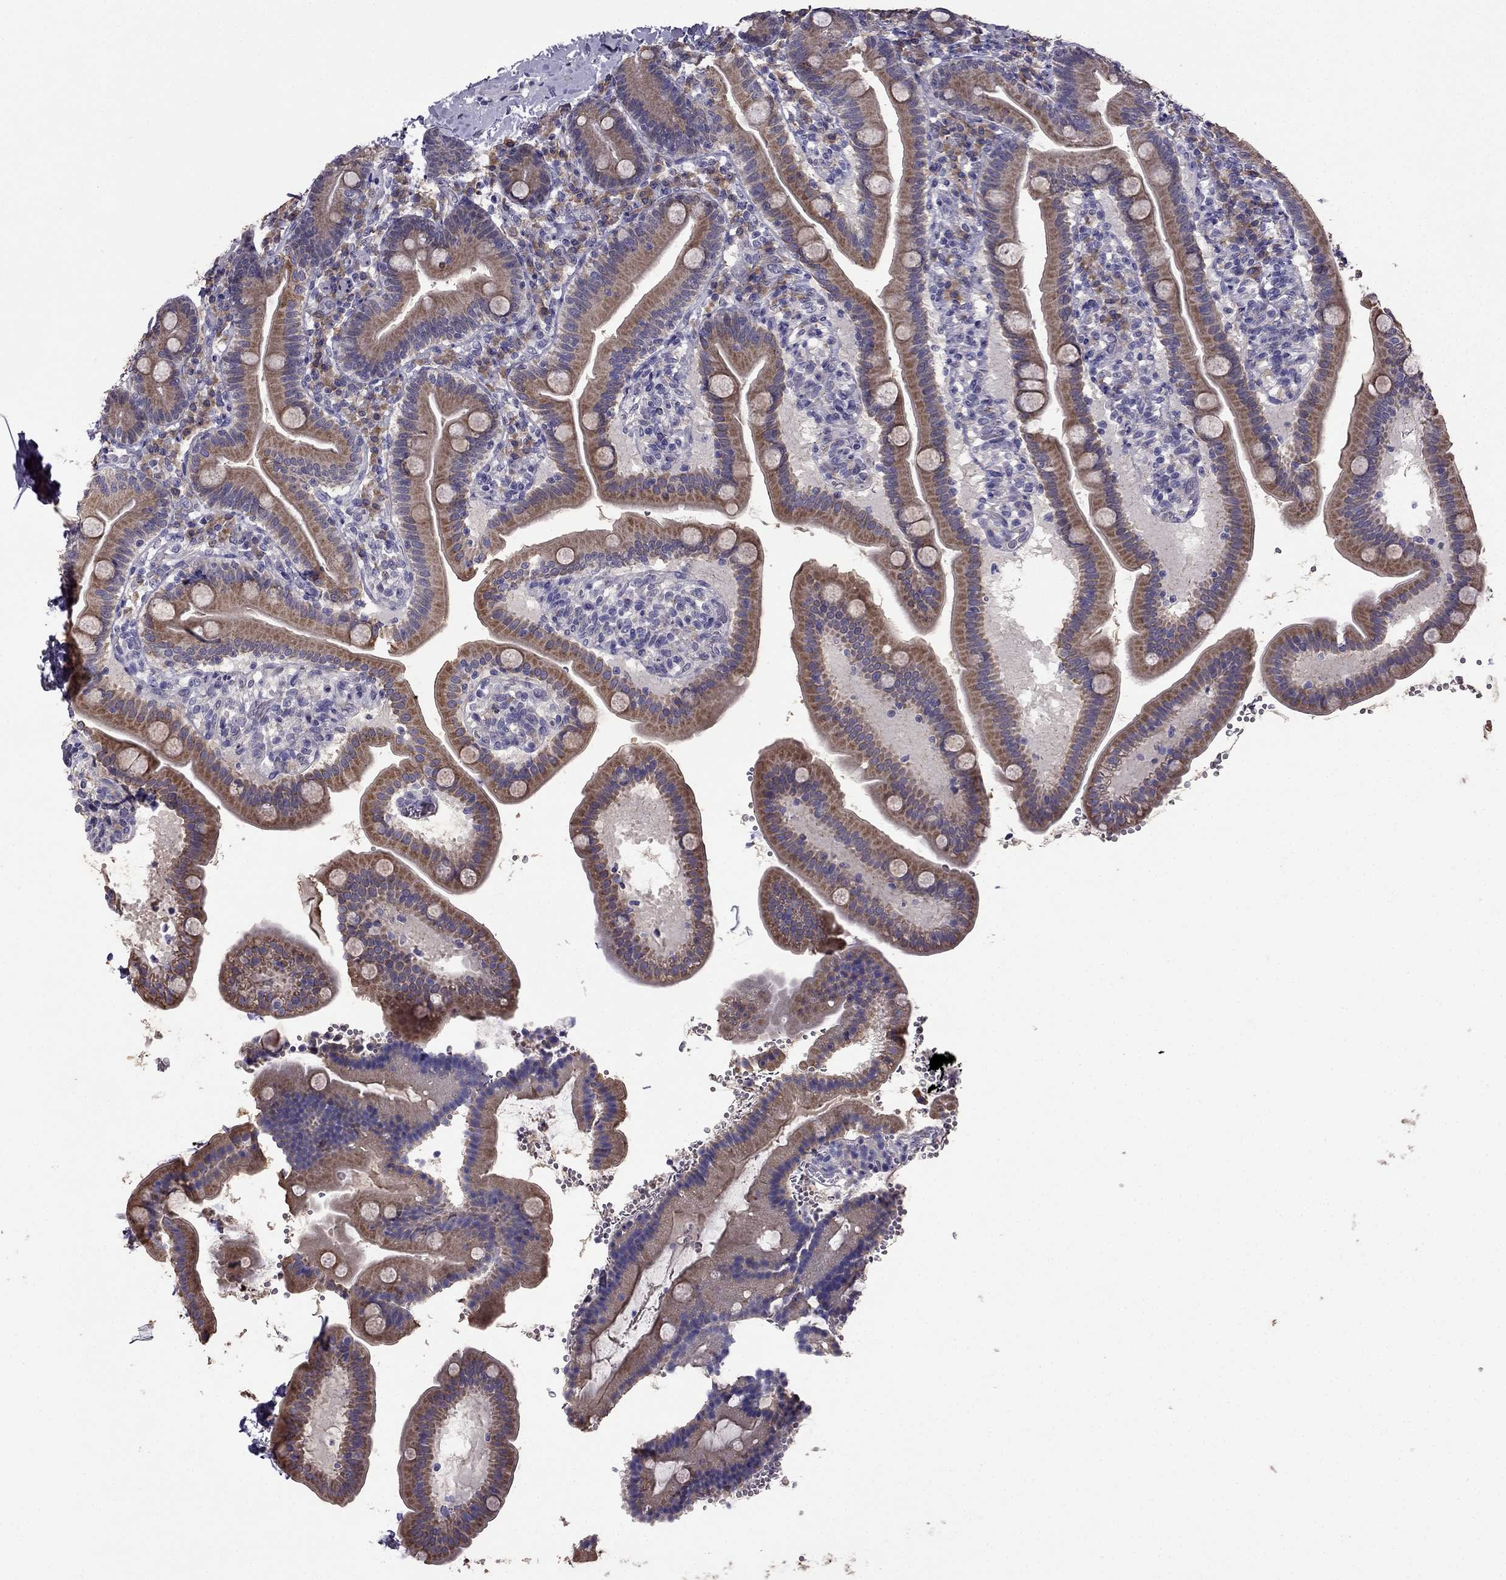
{"staining": {"intensity": "moderate", "quantity": "25%-75%", "location": "cytoplasmic/membranous"}, "tissue": "small intestine", "cell_type": "Glandular cells", "image_type": "normal", "snomed": [{"axis": "morphology", "description": "Normal tissue, NOS"}, {"axis": "topography", "description": "Small intestine"}], "caption": "Human small intestine stained with a brown dye displays moderate cytoplasmic/membranous positive positivity in about 25%-75% of glandular cells.", "gene": "CDH9", "patient": {"sex": "male", "age": 66}}